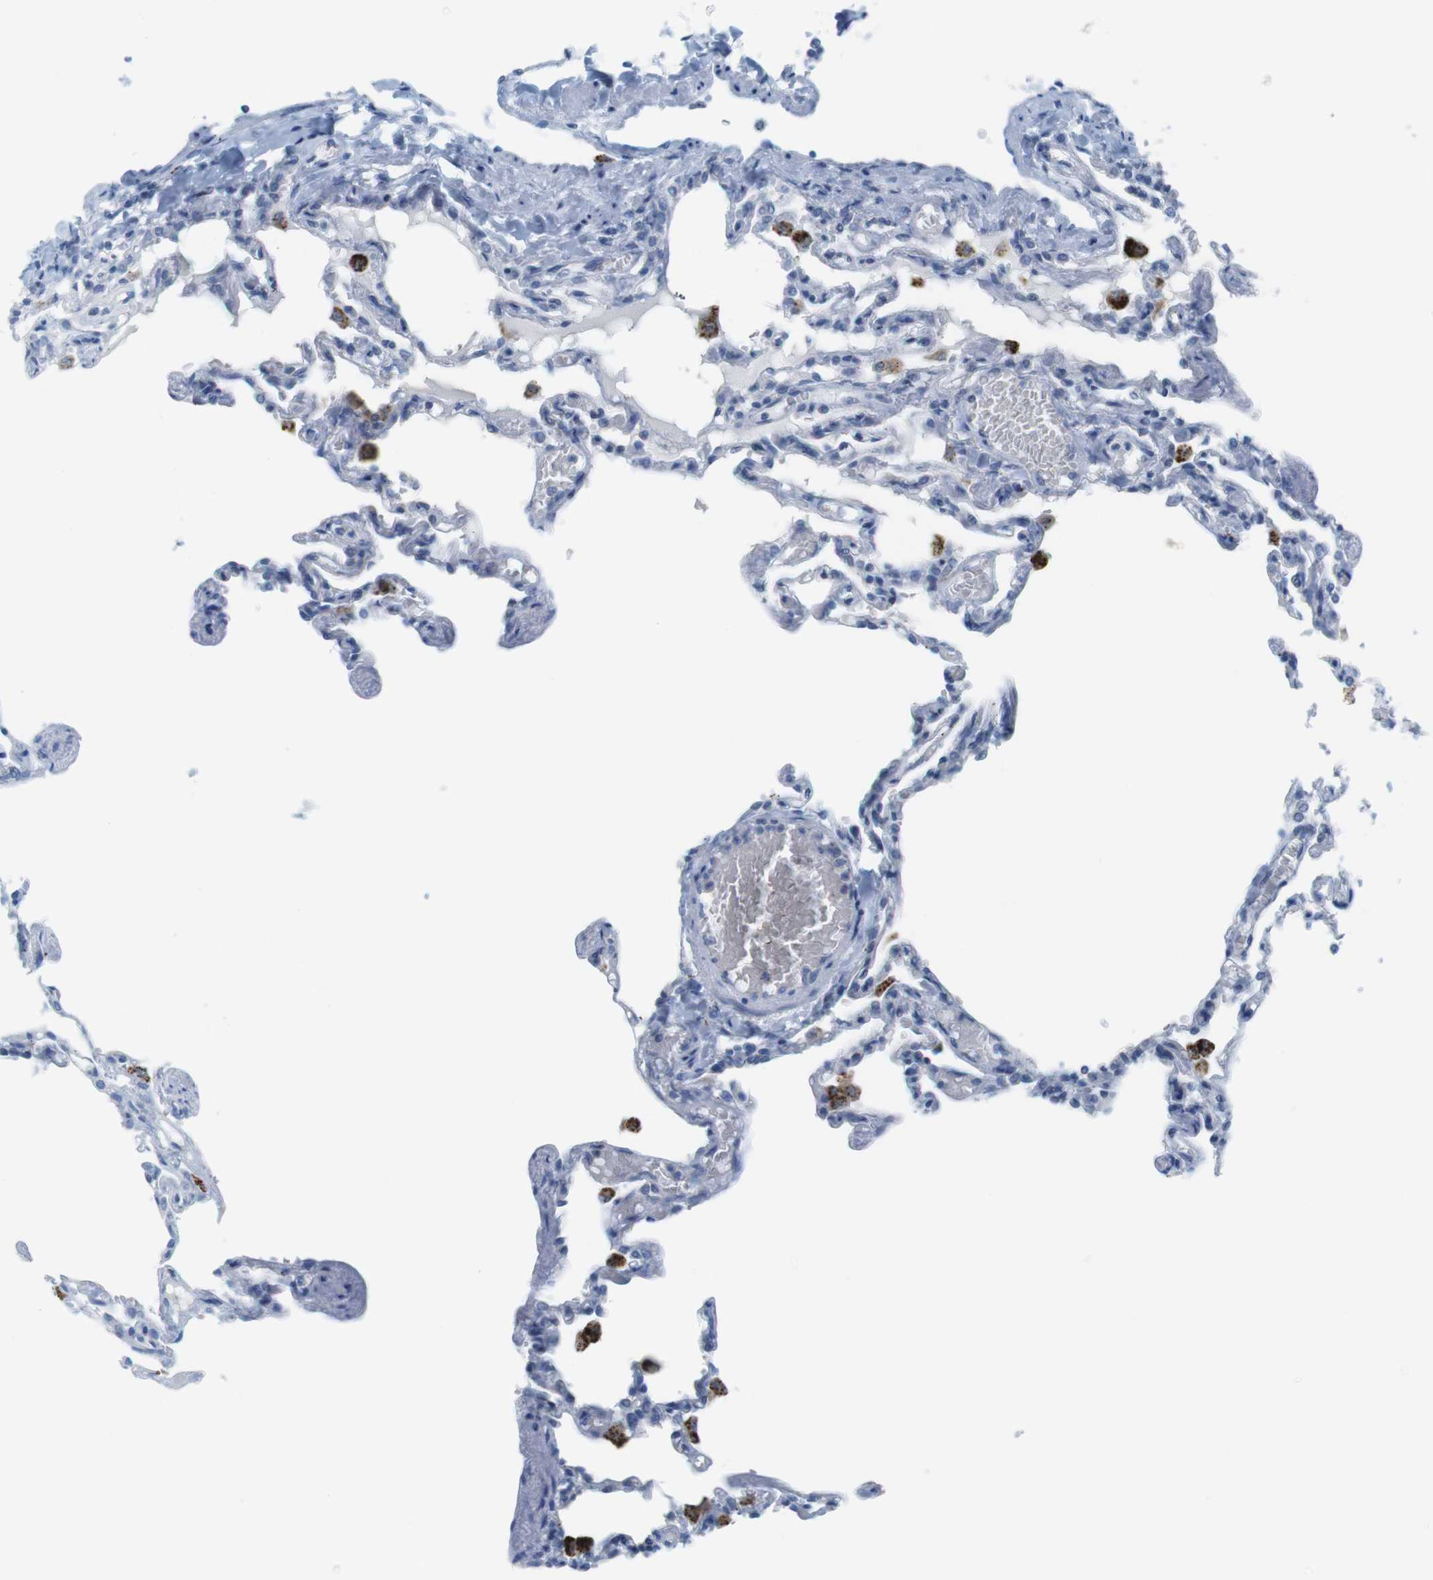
{"staining": {"intensity": "negative", "quantity": "none", "location": "none"}, "tissue": "lung", "cell_type": "Alveolar cells", "image_type": "normal", "snomed": [{"axis": "morphology", "description": "Normal tissue, NOS"}, {"axis": "topography", "description": "Lung"}], "caption": "Protein analysis of unremarkable lung shows no significant expression in alveolar cells.", "gene": "YIPF1", "patient": {"sex": "male", "age": 21}}